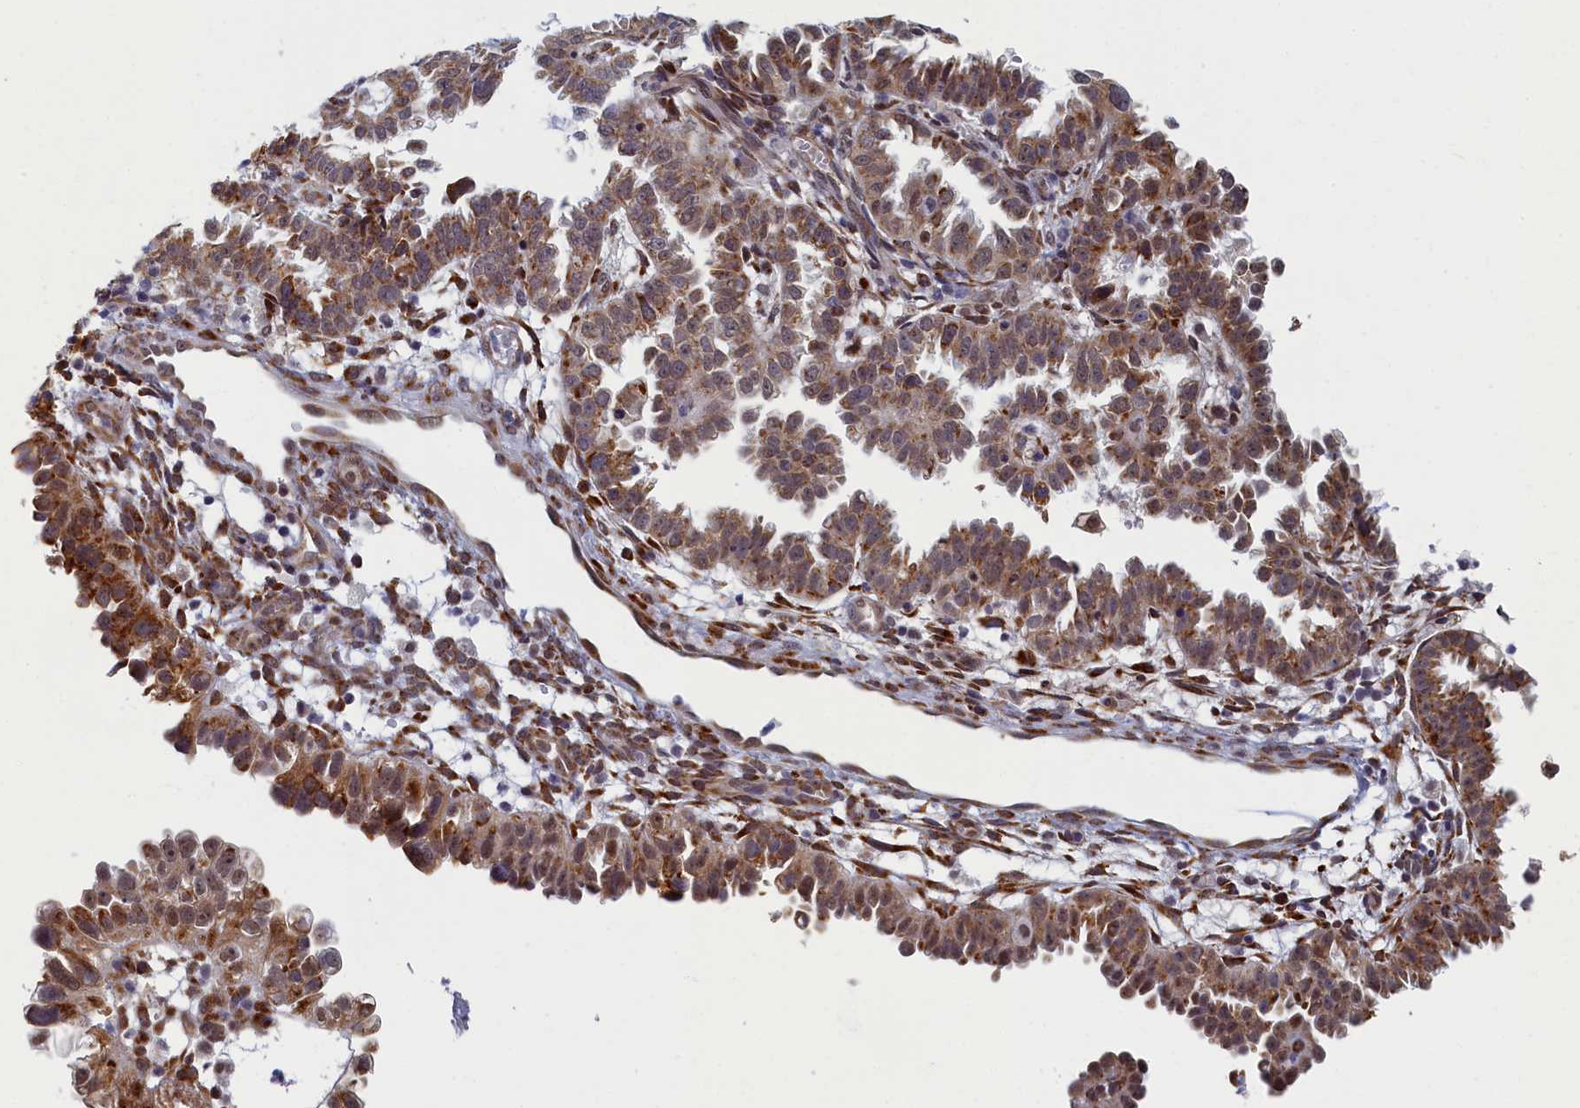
{"staining": {"intensity": "moderate", "quantity": "25%-75%", "location": "cytoplasmic/membranous,nuclear"}, "tissue": "endometrial cancer", "cell_type": "Tumor cells", "image_type": "cancer", "snomed": [{"axis": "morphology", "description": "Adenocarcinoma, NOS"}, {"axis": "topography", "description": "Endometrium"}], "caption": "There is medium levels of moderate cytoplasmic/membranous and nuclear positivity in tumor cells of endometrial cancer (adenocarcinoma), as demonstrated by immunohistochemical staining (brown color).", "gene": "DNAJC17", "patient": {"sex": "female", "age": 85}}